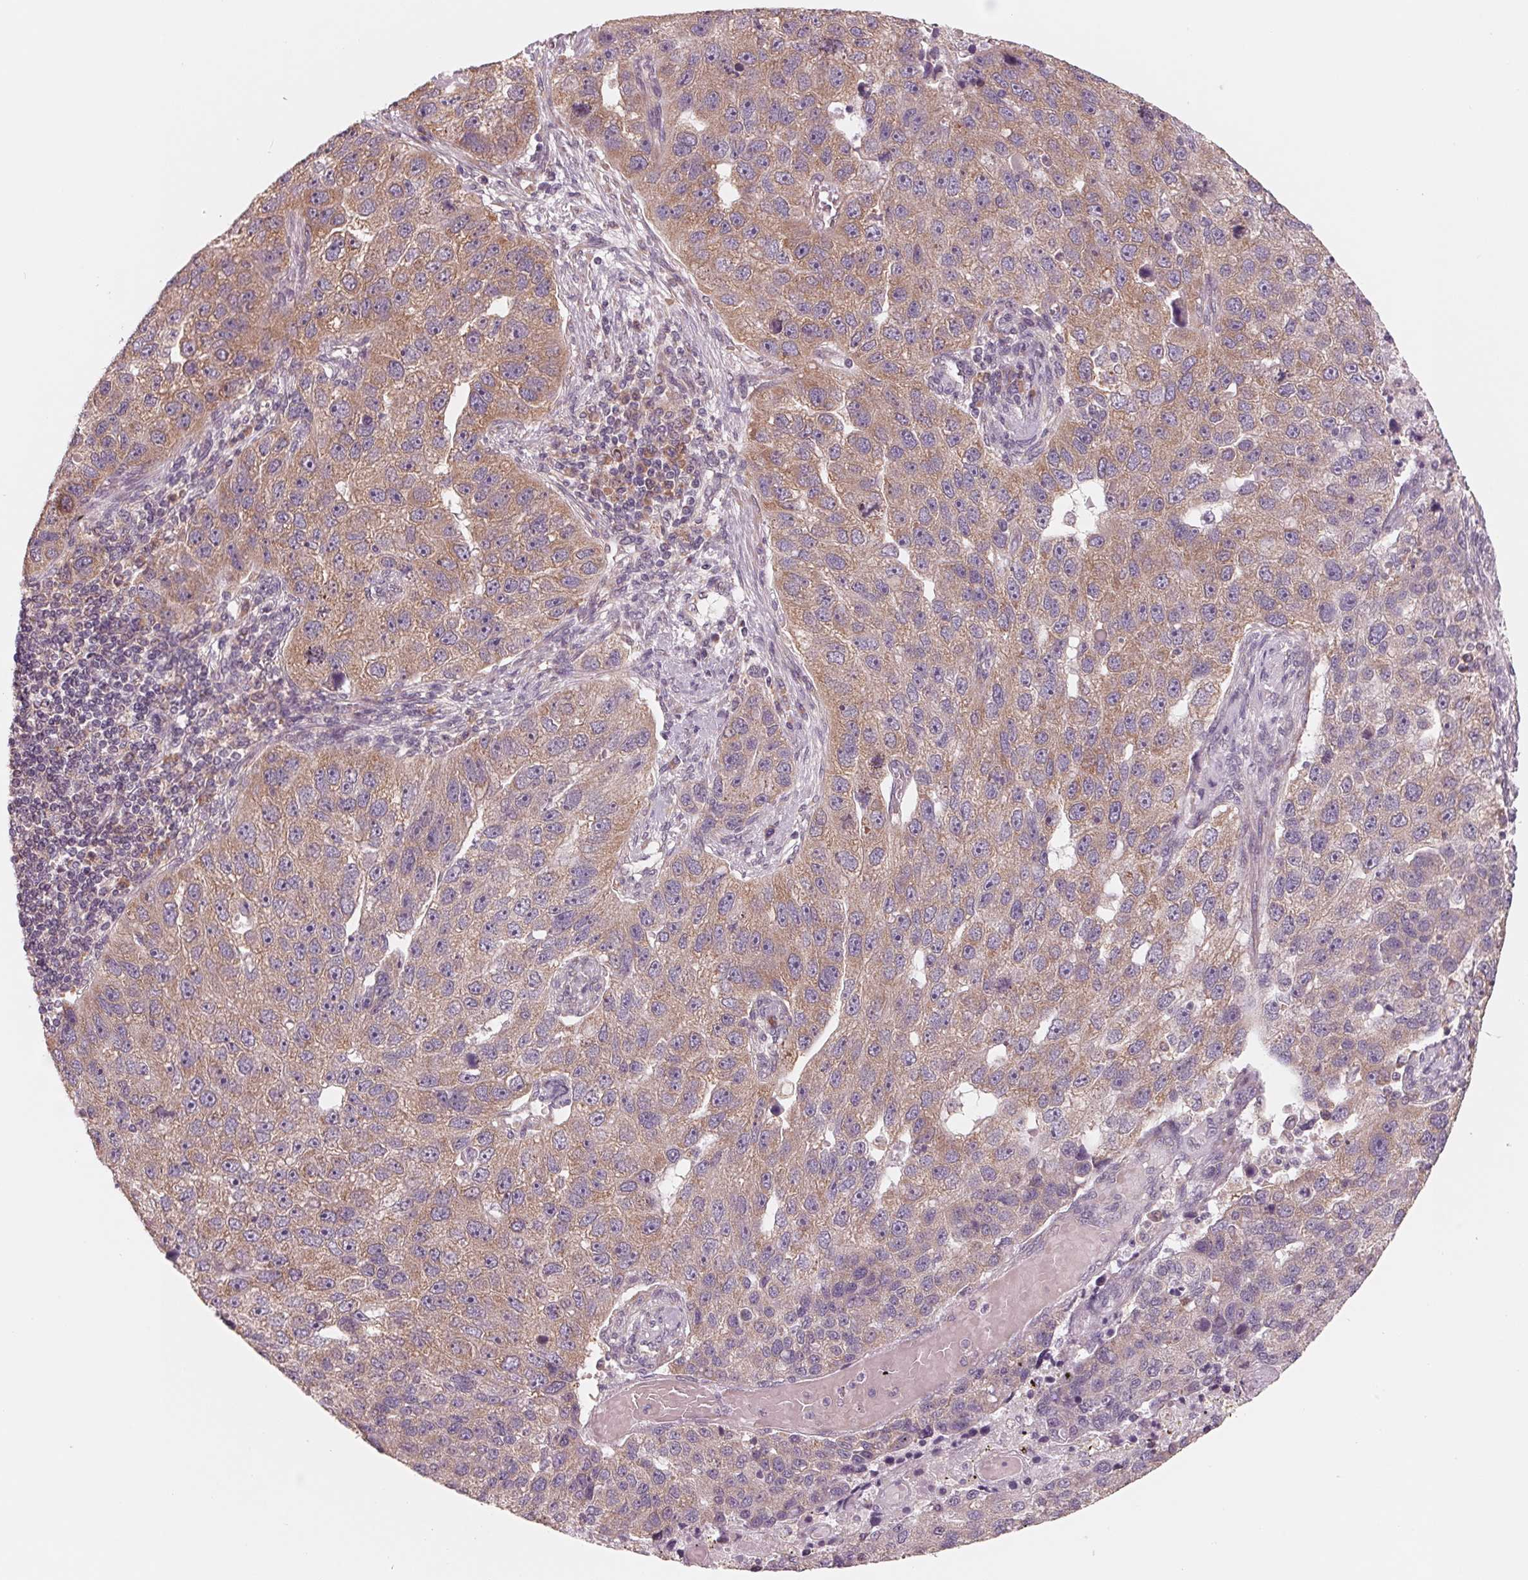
{"staining": {"intensity": "weak", "quantity": "25%-75%", "location": "cytoplasmic/membranous"}, "tissue": "pancreatic cancer", "cell_type": "Tumor cells", "image_type": "cancer", "snomed": [{"axis": "morphology", "description": "Adenocarcinoma, NOS"}, {"axis": "topography", "description": "Pancreas"}], "caption": "A micrograph of human pancreatic adenocarcinoma stained for a protein reveals weak cytoplasmic/membranous brown staining in tumor cells.", "gene": "GIGYF2", "patient": {"sex": "female", "age": 61}}